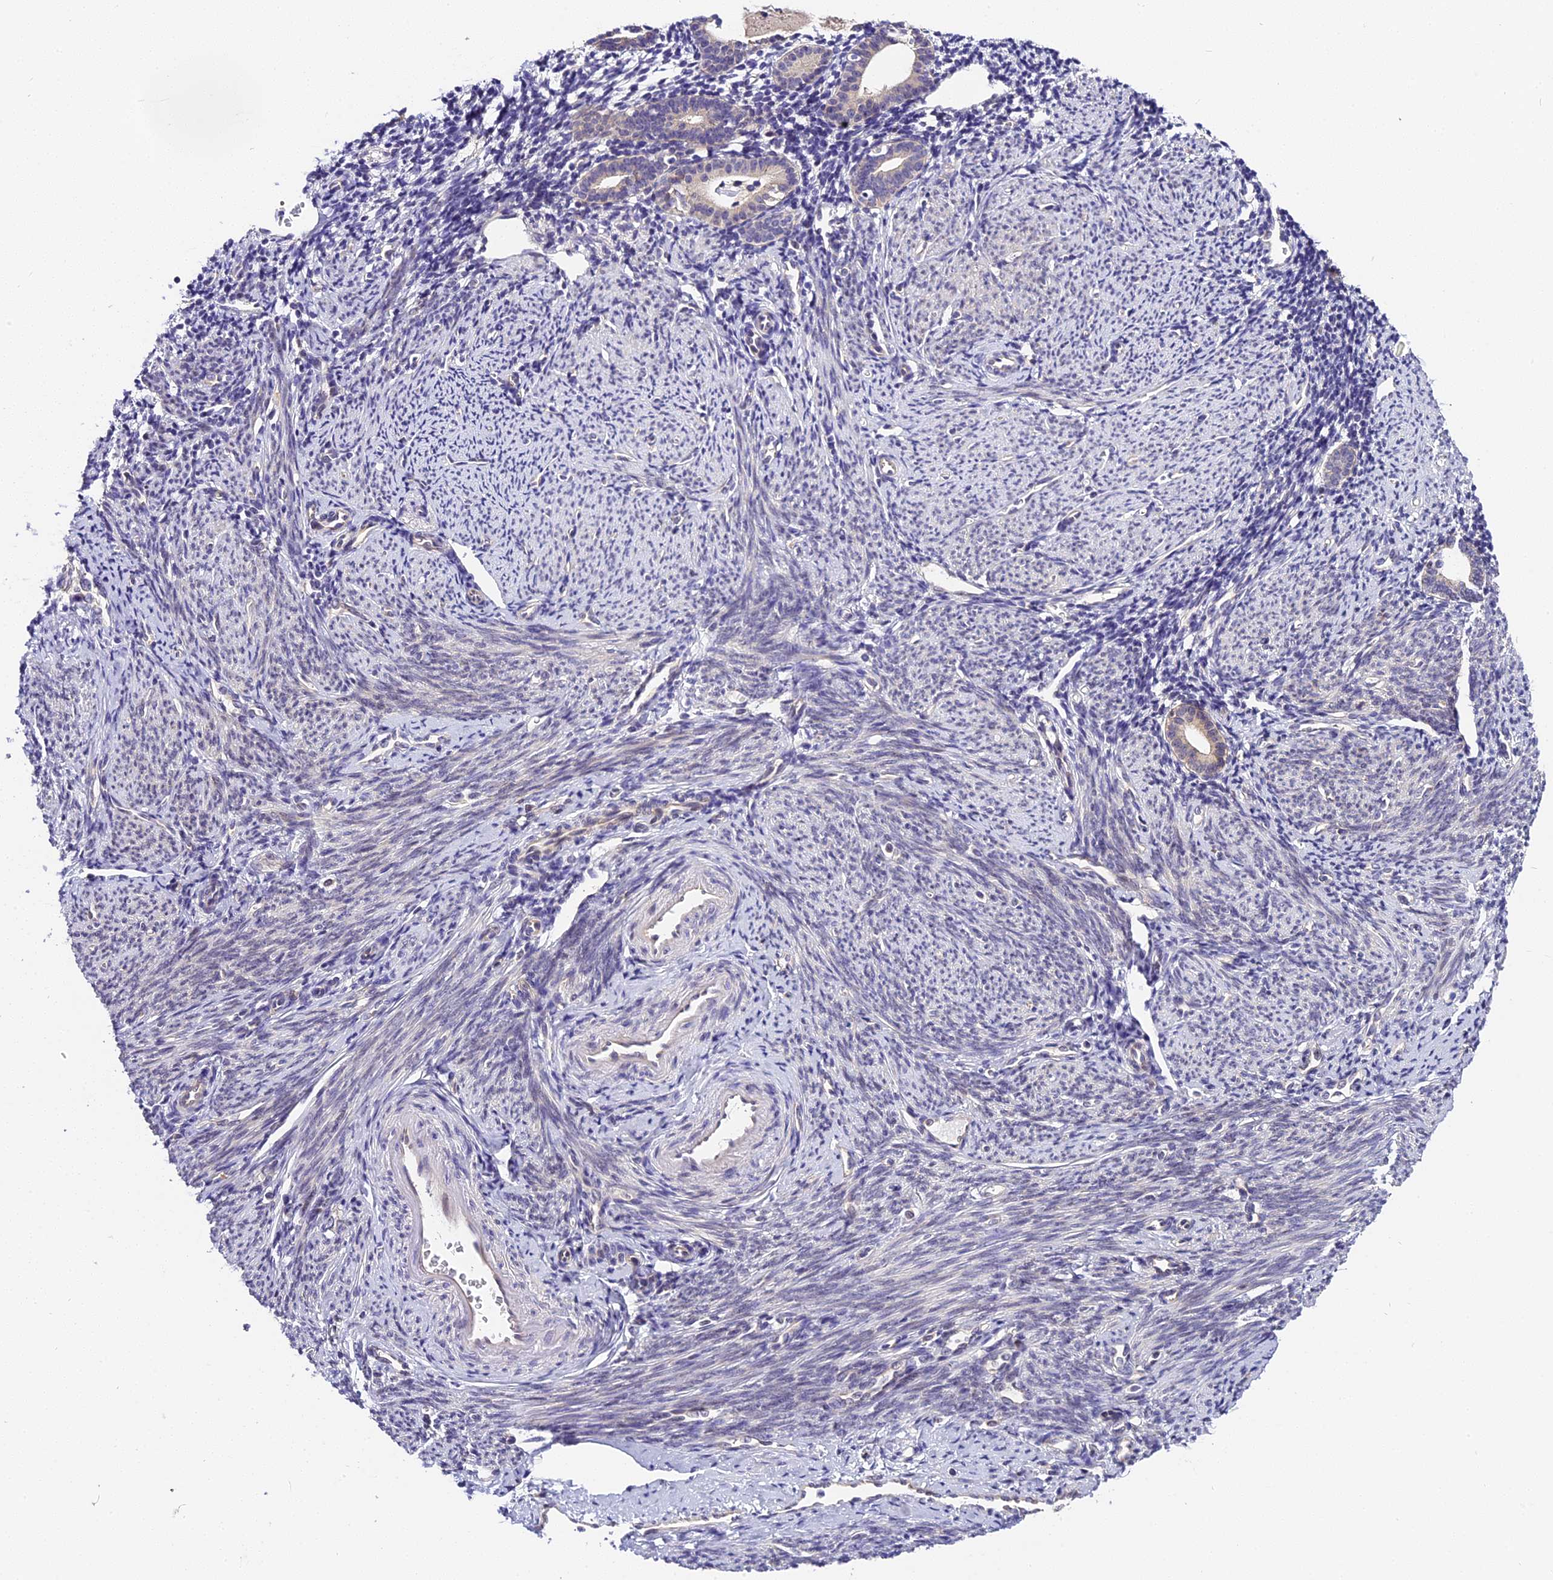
{"staining": {"intensity": "negative", "quantity": "none", "location": "none"}, "tissue": "endometrium", "cell_type": "Cells in endometrial stroma", "image_type": "normal", "snomed": [{"axis": "morphology", "description": "Normal tissue, NOS"}, {"axis": "topography", "description": "Endometrium"}], "caption": "Human endometrium stained for a protein using immunohistochemistry demonstrates no expression in cells in endometrial stroma.", "gene": "BSCL2", "patient": {"sex": "female", "age": 56}}